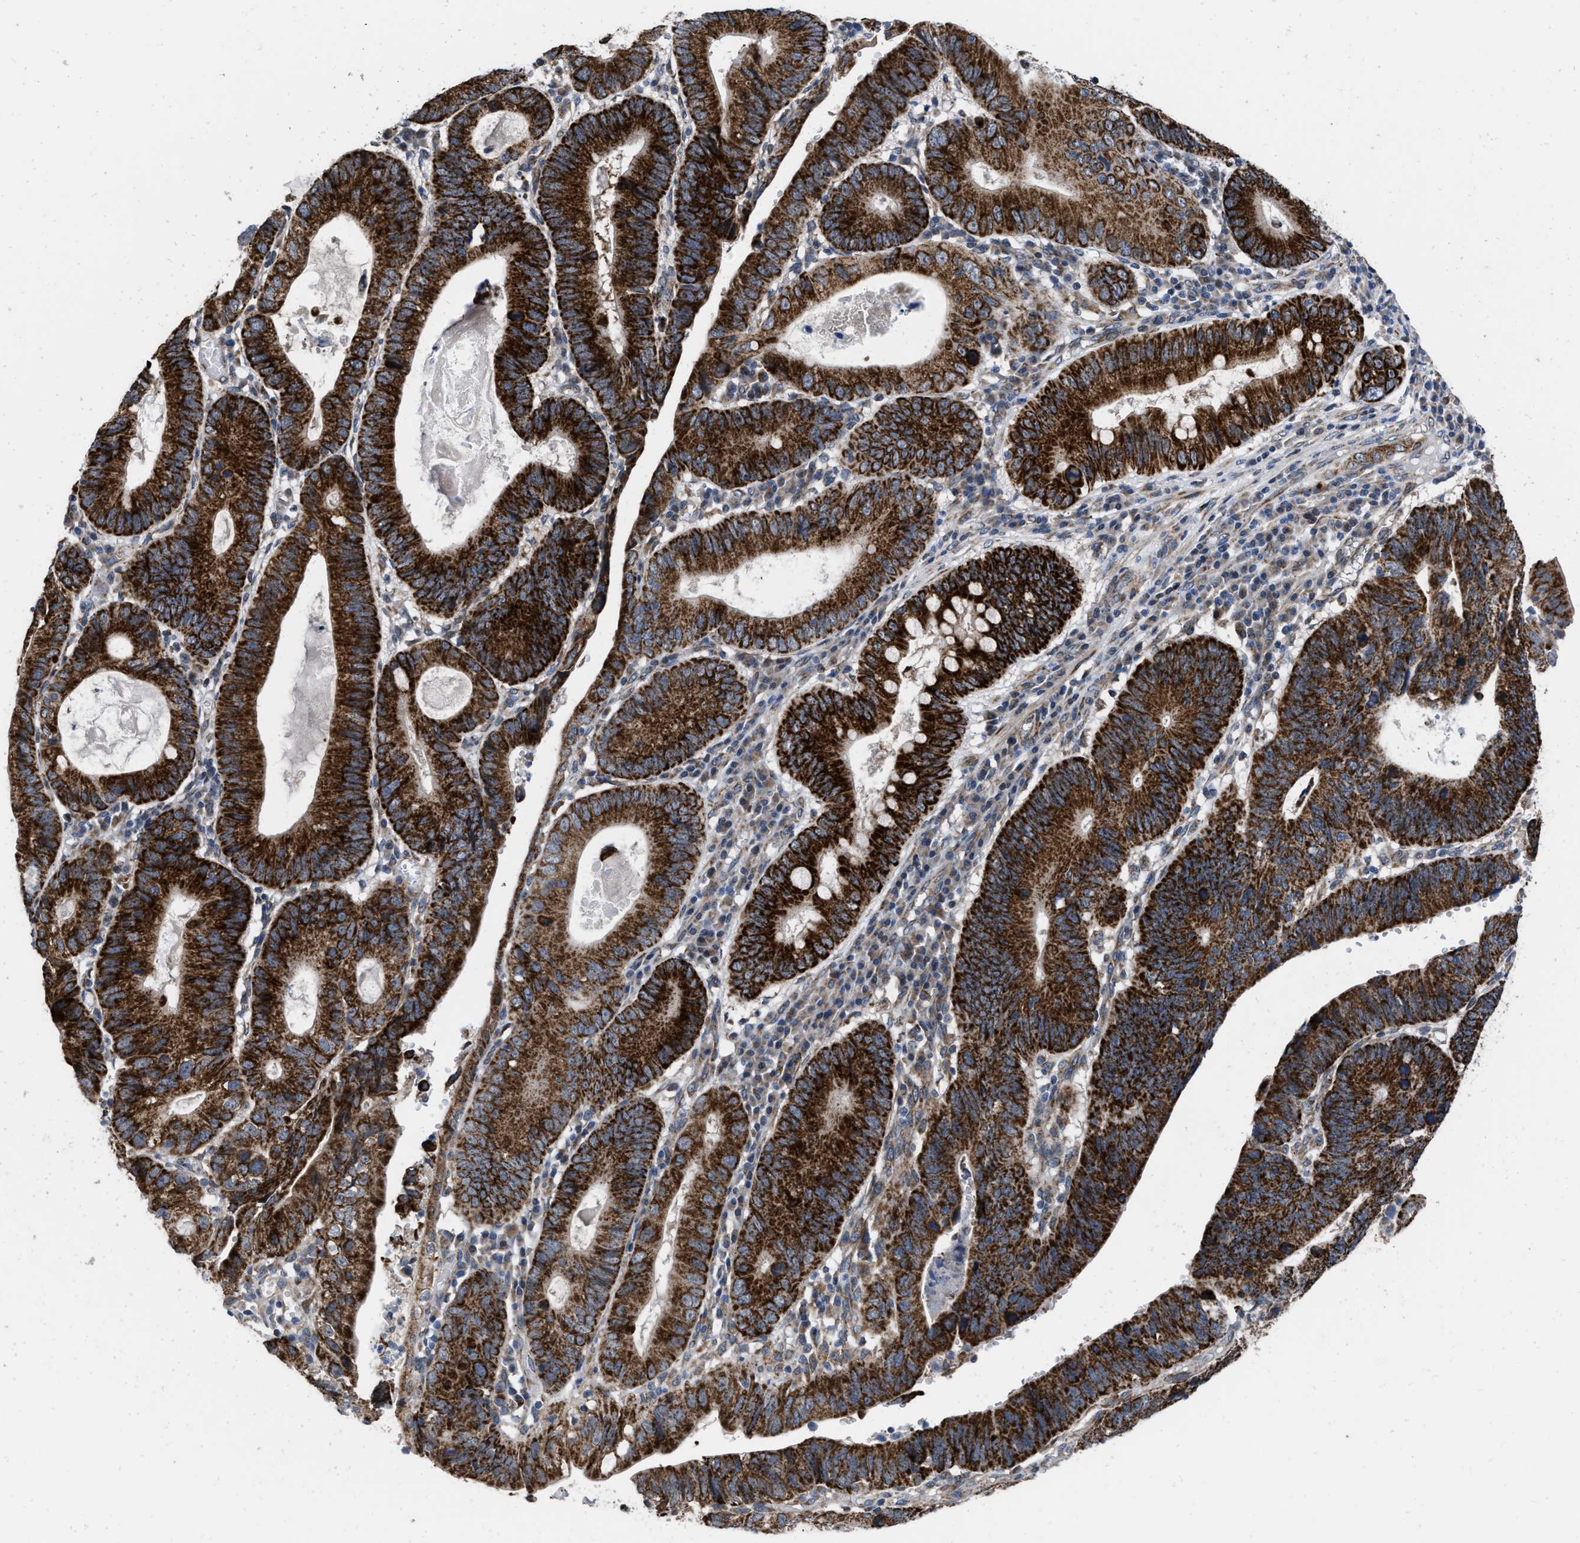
{"staining": {"intensity": "strong", "quantity": ">75%", "location": "cytoplasmic/membranous"}, "tissue": "stomach cancer", "cell_type": "Tumor cells", "image_type": "cancer", "snomed": [{"axis": "morphology", "description": "Adenocarcinoma, NOS"}, {"axis": "topography", "description": "Stomach"}], "caption": "Brown immunohistochemical staining in human stomach adenocarcinoma shows strong cytoplasmic/membranous positivity in about >75% of tumor cells.", "gene": "AKAP1", "patient": {"sex": "male", "age": 59}}